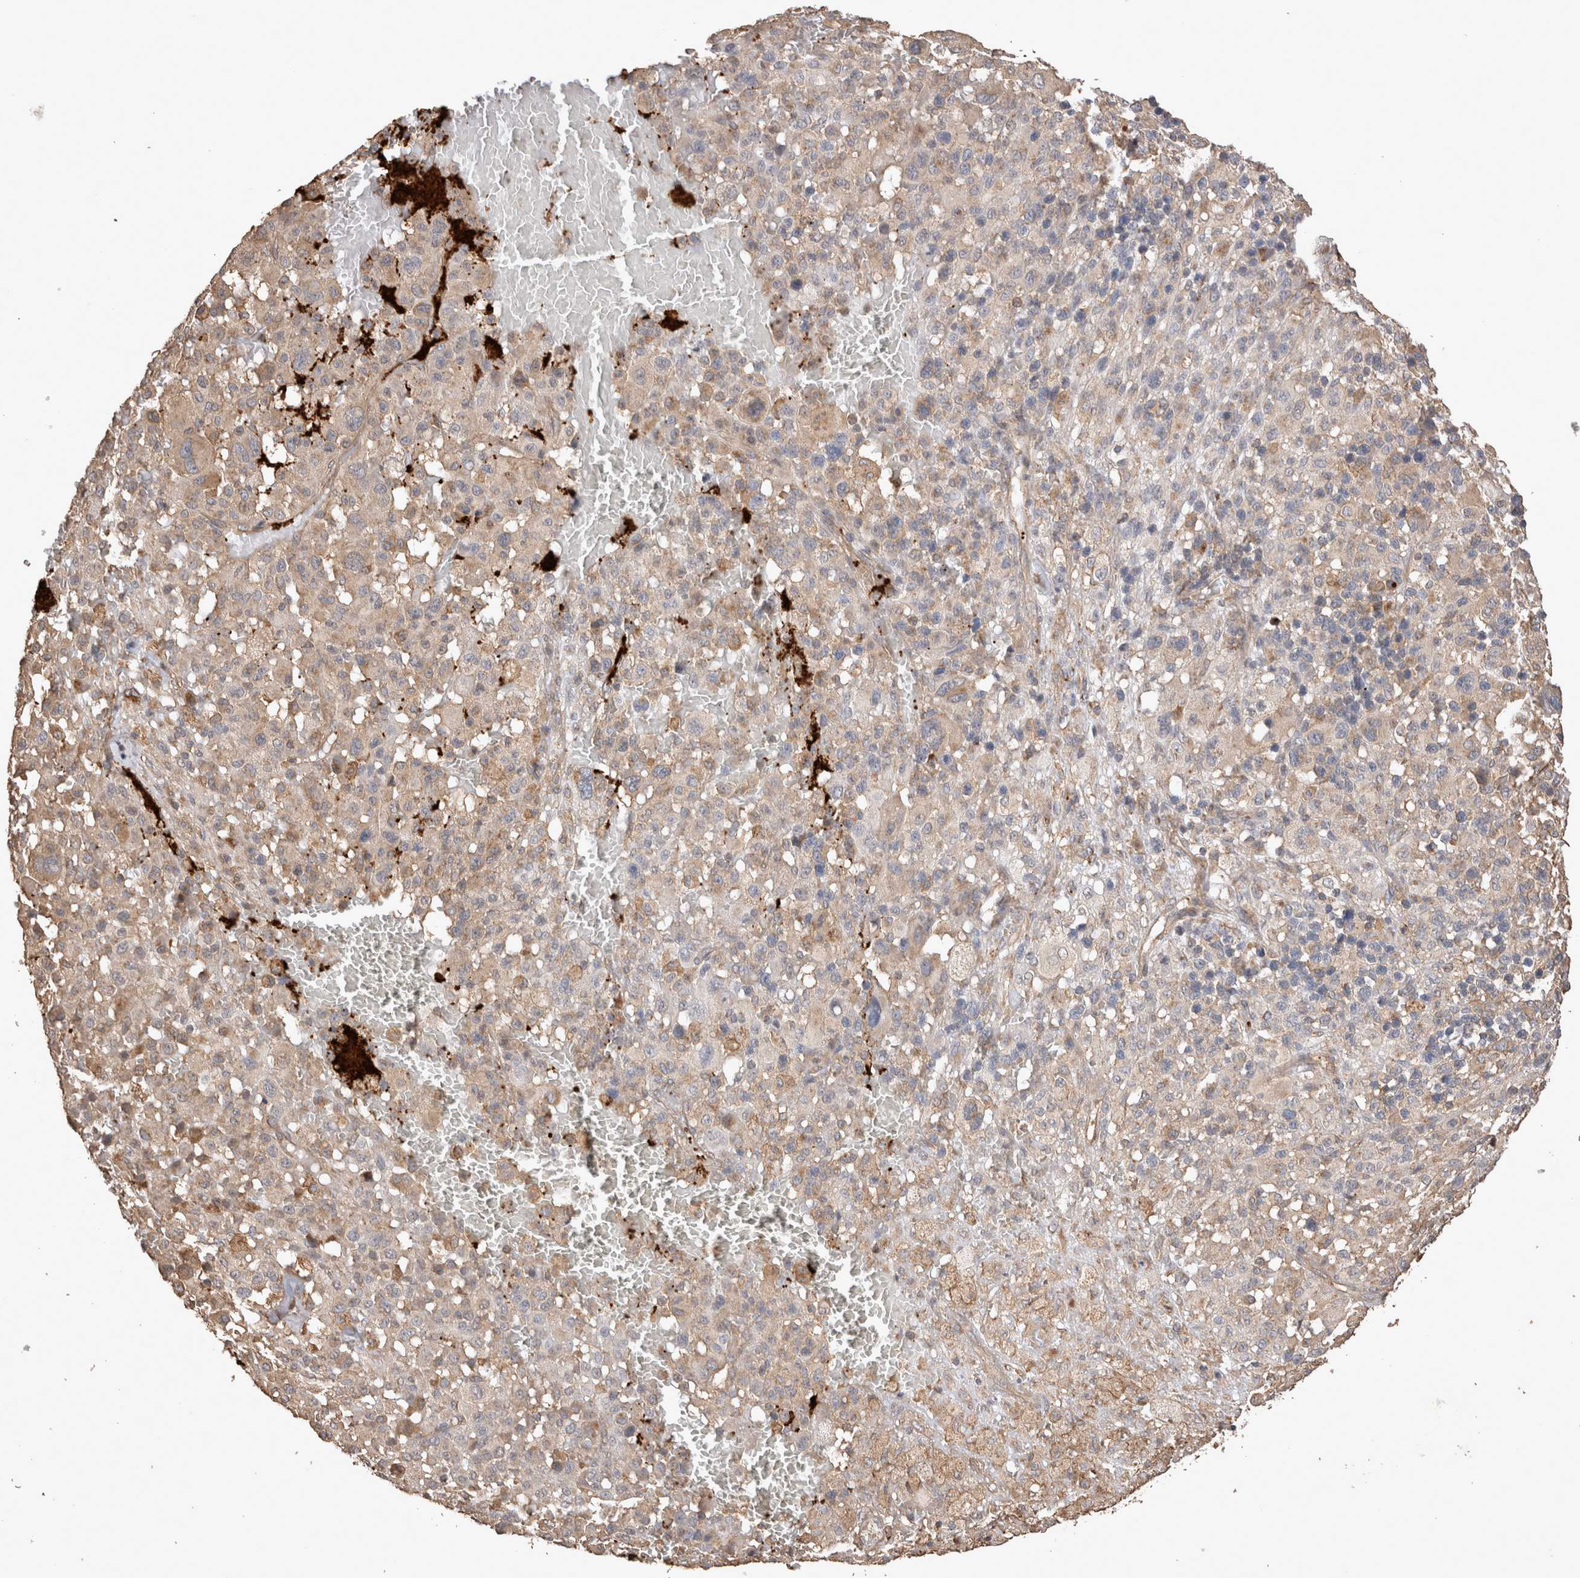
{"staining": {"intensity": "weak", "quantity": "<25%", "location": "cytoplasmic/membranous"}, "tissue": "melanoma", "cell_type": "Tumor cells", "image_type": "cancer", "snomed": [{"axis": "morphology", "description": "Malignant melanoma, Metastatic site"}, {"axis": "topography", "description": "Skin"}], "caption": "A high-resolution histopathology image shows immunohistochemistry (IHC) staining of melanoma, which reveals no significant positivity in tumor cells. (Immunohistochemistry, brightfield microscopy, high magnification).", "gene": "SNX31", "patient": {"sex": "female", "age": 74}}